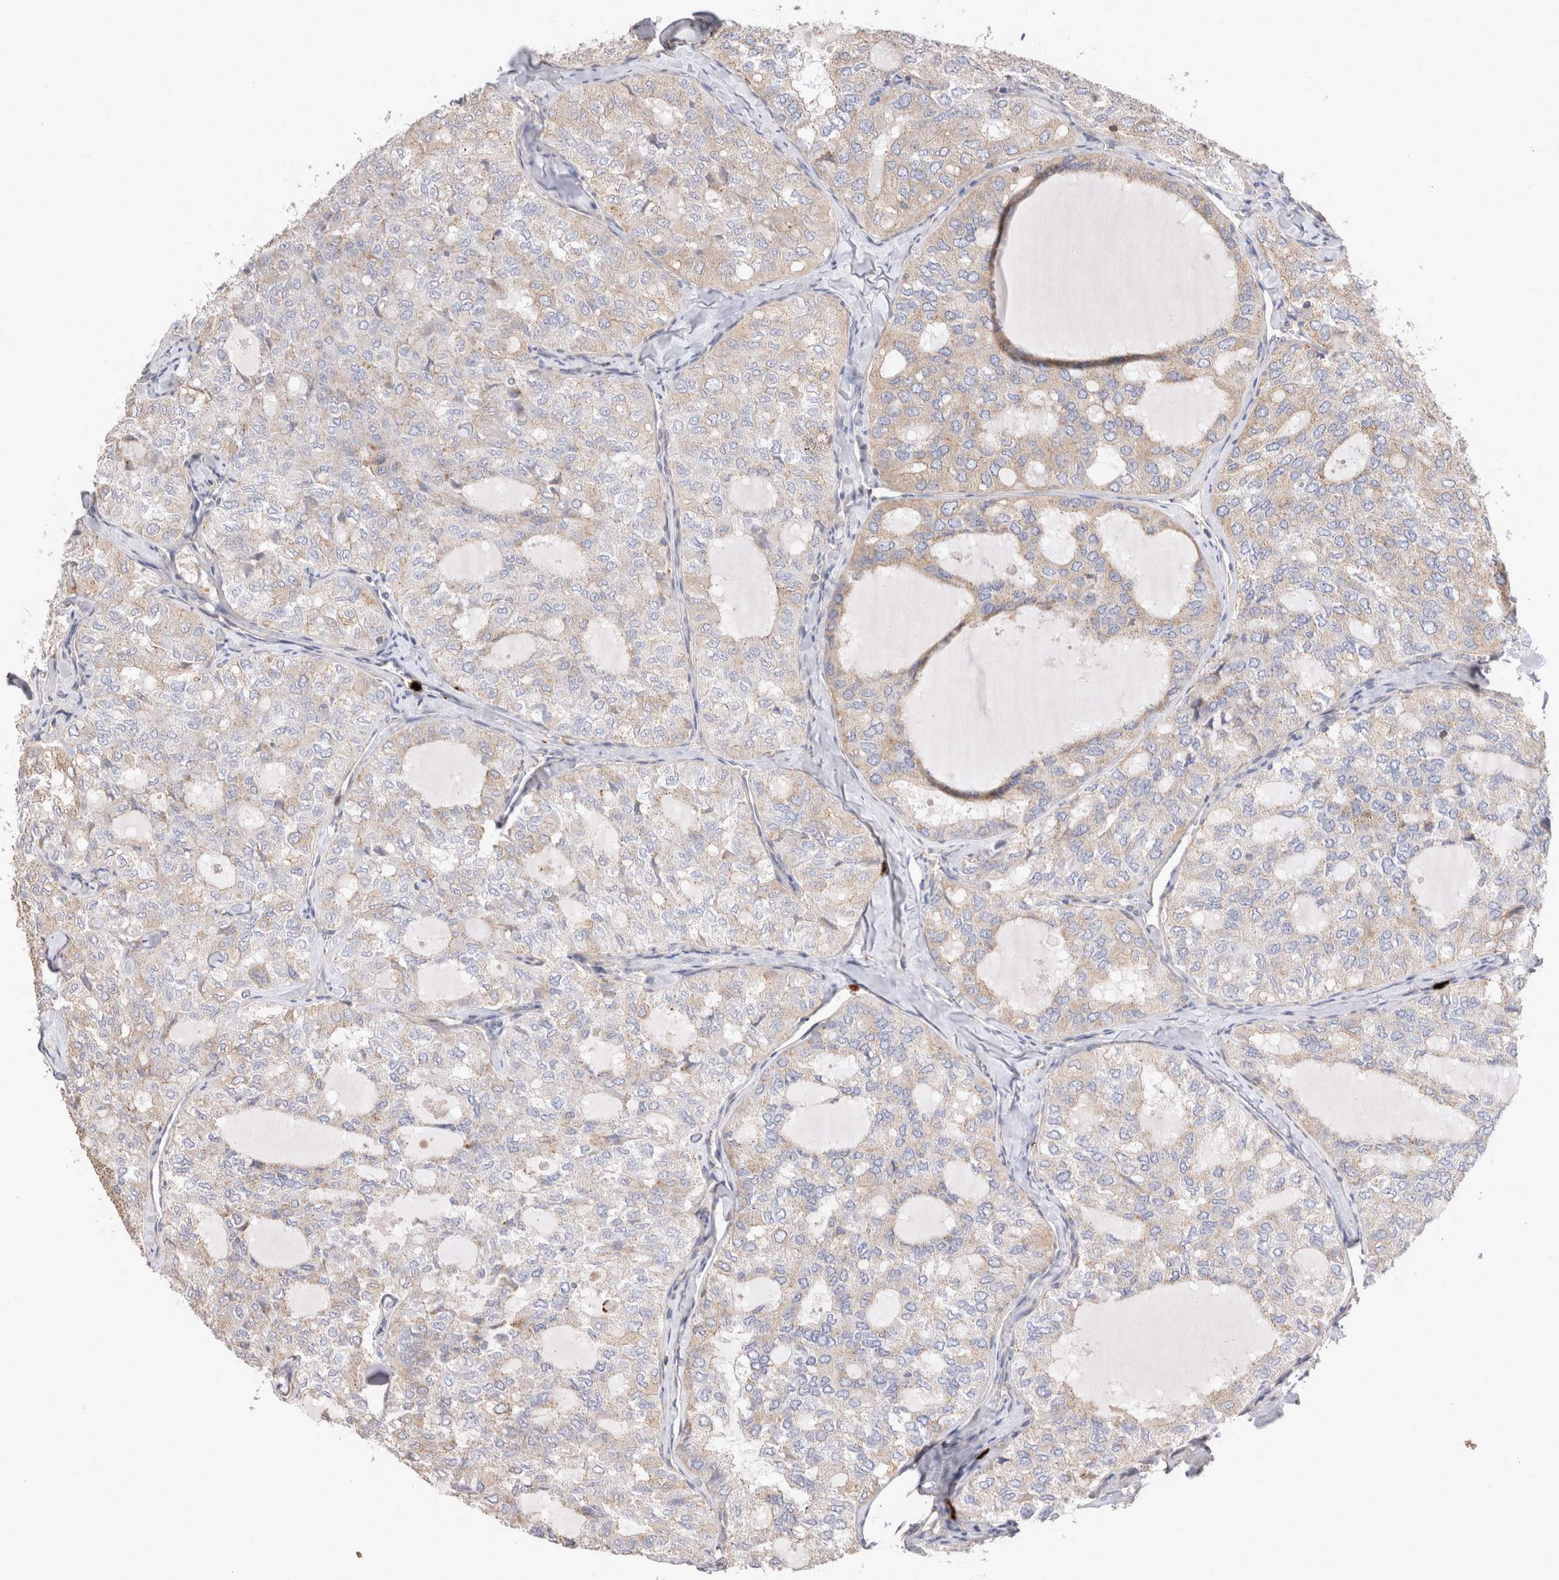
{"staining": {"intensity": "weak", "quantity": ">75%", "location": "cytoplasmic/membranous"}, "tissue": "thyroid cancer", "cell_type": "Tumor cells", "image_type": "cancer", "snomed": [{"axis": "morphology", "description": "Follicular adenoma carcinoma, NOS"}, {"axis": "topography", "description": "Thyroid gland"}], "caption": "Immunohistochemistry (IHC) (DAB (3,3'-diaminobenzidine)) staining of thyroid cancer reveals weak cytoplasmic/membranous protein expression in about >75% of tumor cells.", "gene": "NXT2", "patient": {"sex": "male", "age": 75}}